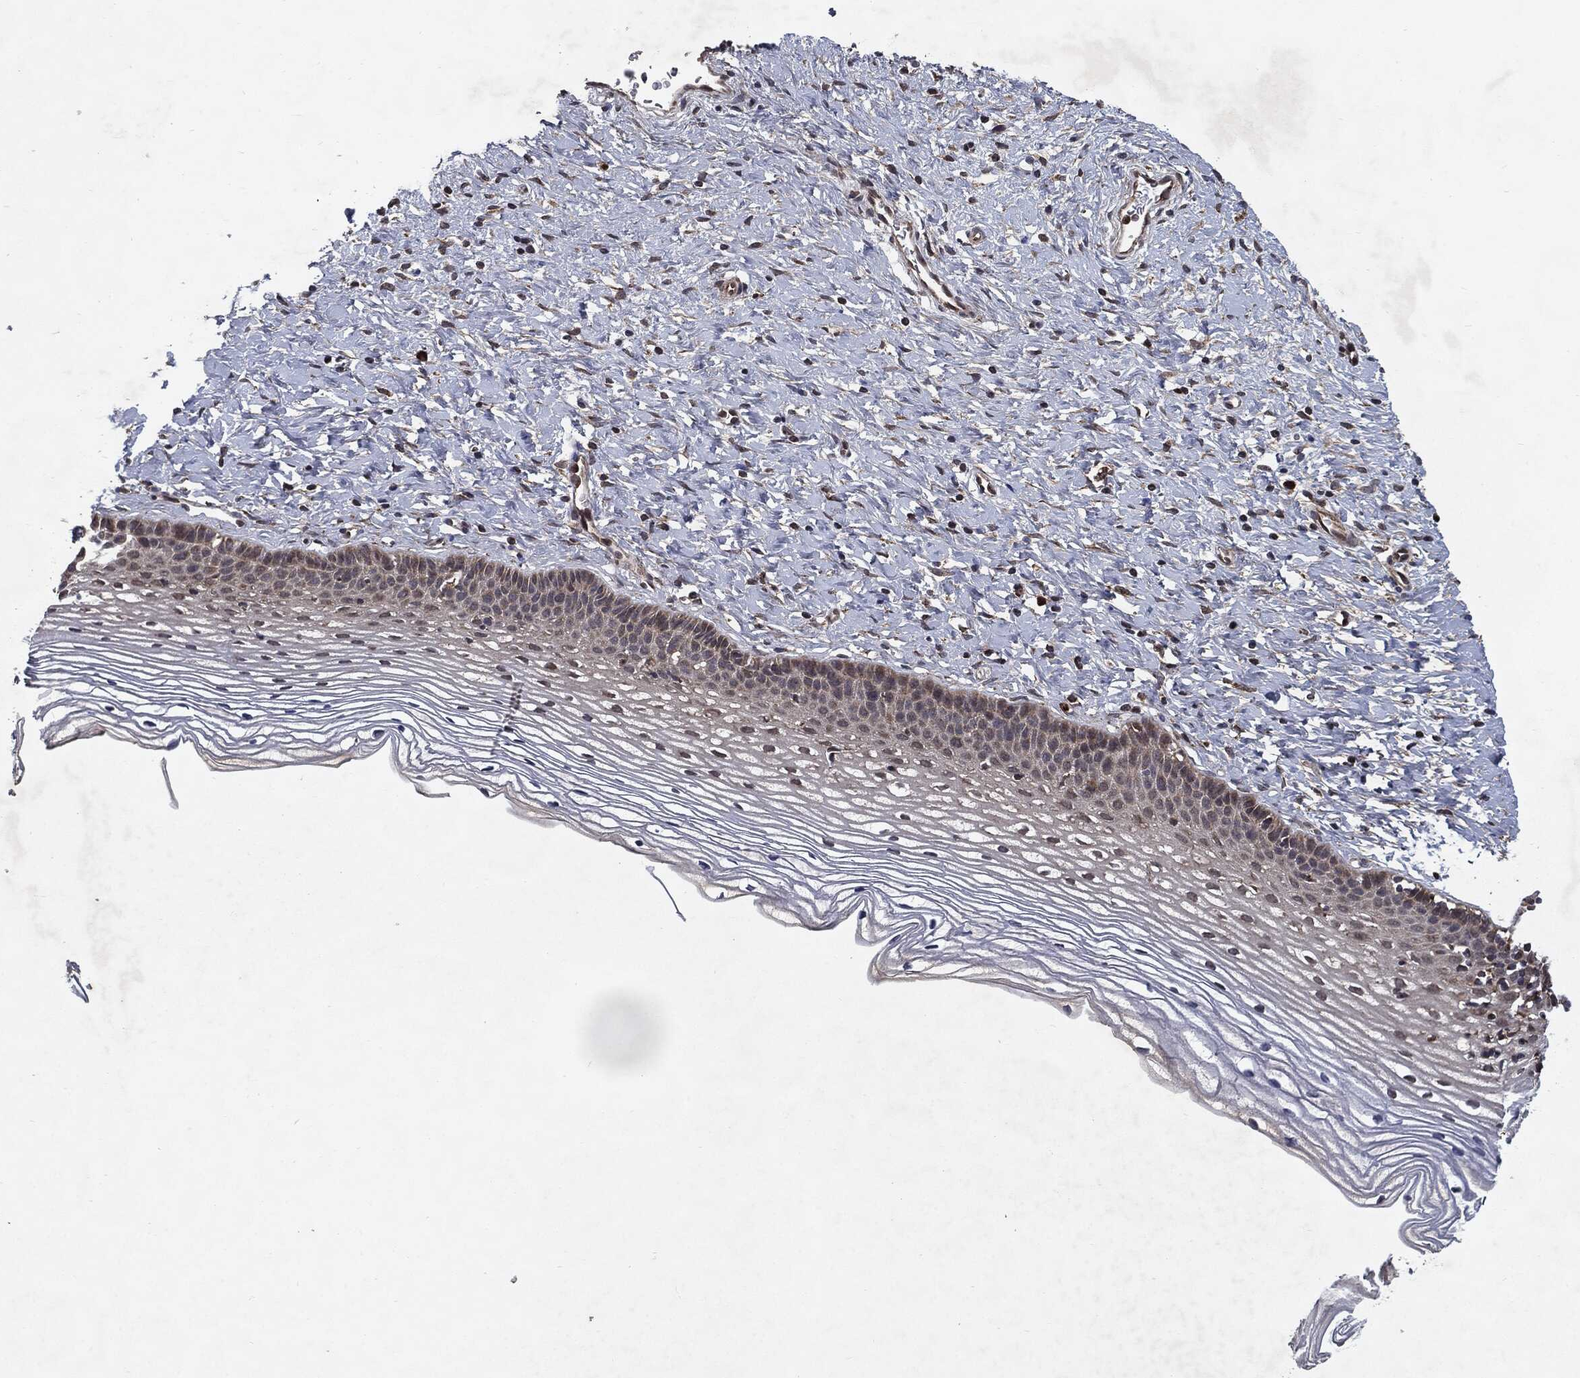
{"staining": {"intensity": "moderate", "quantity": "25%-75%", "location": "cytoplasmic/membranous,nuclear"}, "tissue": "cervix", "cell_type": "Squamous epithelial cells", "image_type": "normal", "snomed": [{"axis": "morphology", "description": "Normal tissue, NOS"}, {"axis": "topography", "description": "Cervix"}], "caption": "A high-resolution micrograph shows immunohistochemistry (IHC) staining of unremarkable cervix, which reveals moderate cytoplasmic/membranous,nuclear positivity in approximately 25%-75% of squamous epithelial cells. (DAB (3,3'-diaminobenzidine) IHC, brown staining for protein, blue staining for nuclei).", "gene": "HDAC5", "patient": {"sex": "female", "age": 39}}